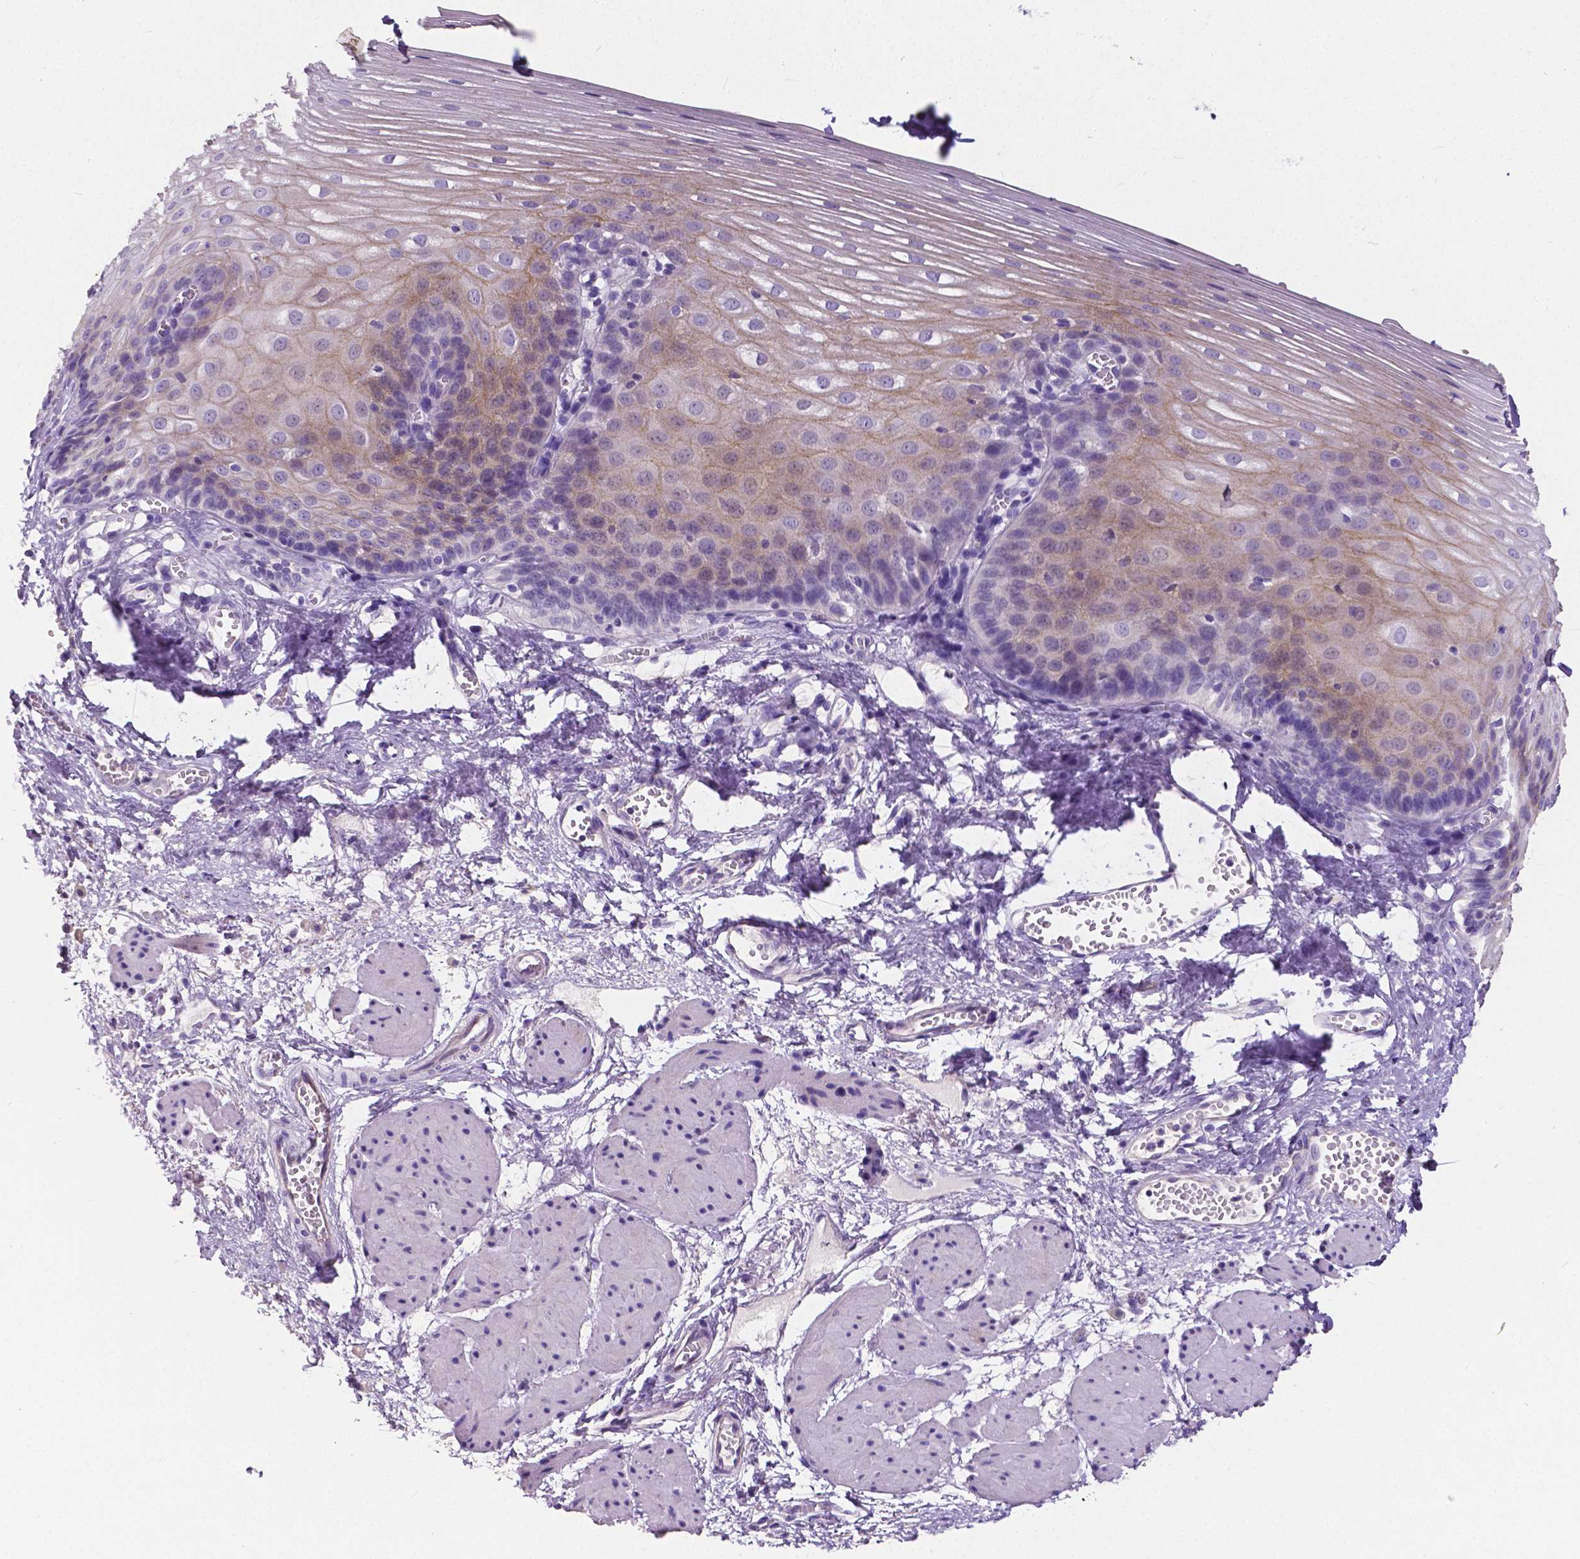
{"staining": {"intensity": "weak", "quantity": "<25%", "location": "cytoplasmic/membranous"}, "tissue": "esophagus", "cell_type": "Squamous epithelial cells", "image_type": "normal", "snomed": [{"axis": "morphology", "description": "Normal tissue, NOS"}, {"axis": "topography", "description": "Esophagus"}], "caption": "DAB immunohistochemical staining of normal human esophagus displays no significant expression in squamous epithelial cells.", "gene": "OCLN", "patient": {"sex": "male", "age": 62}}